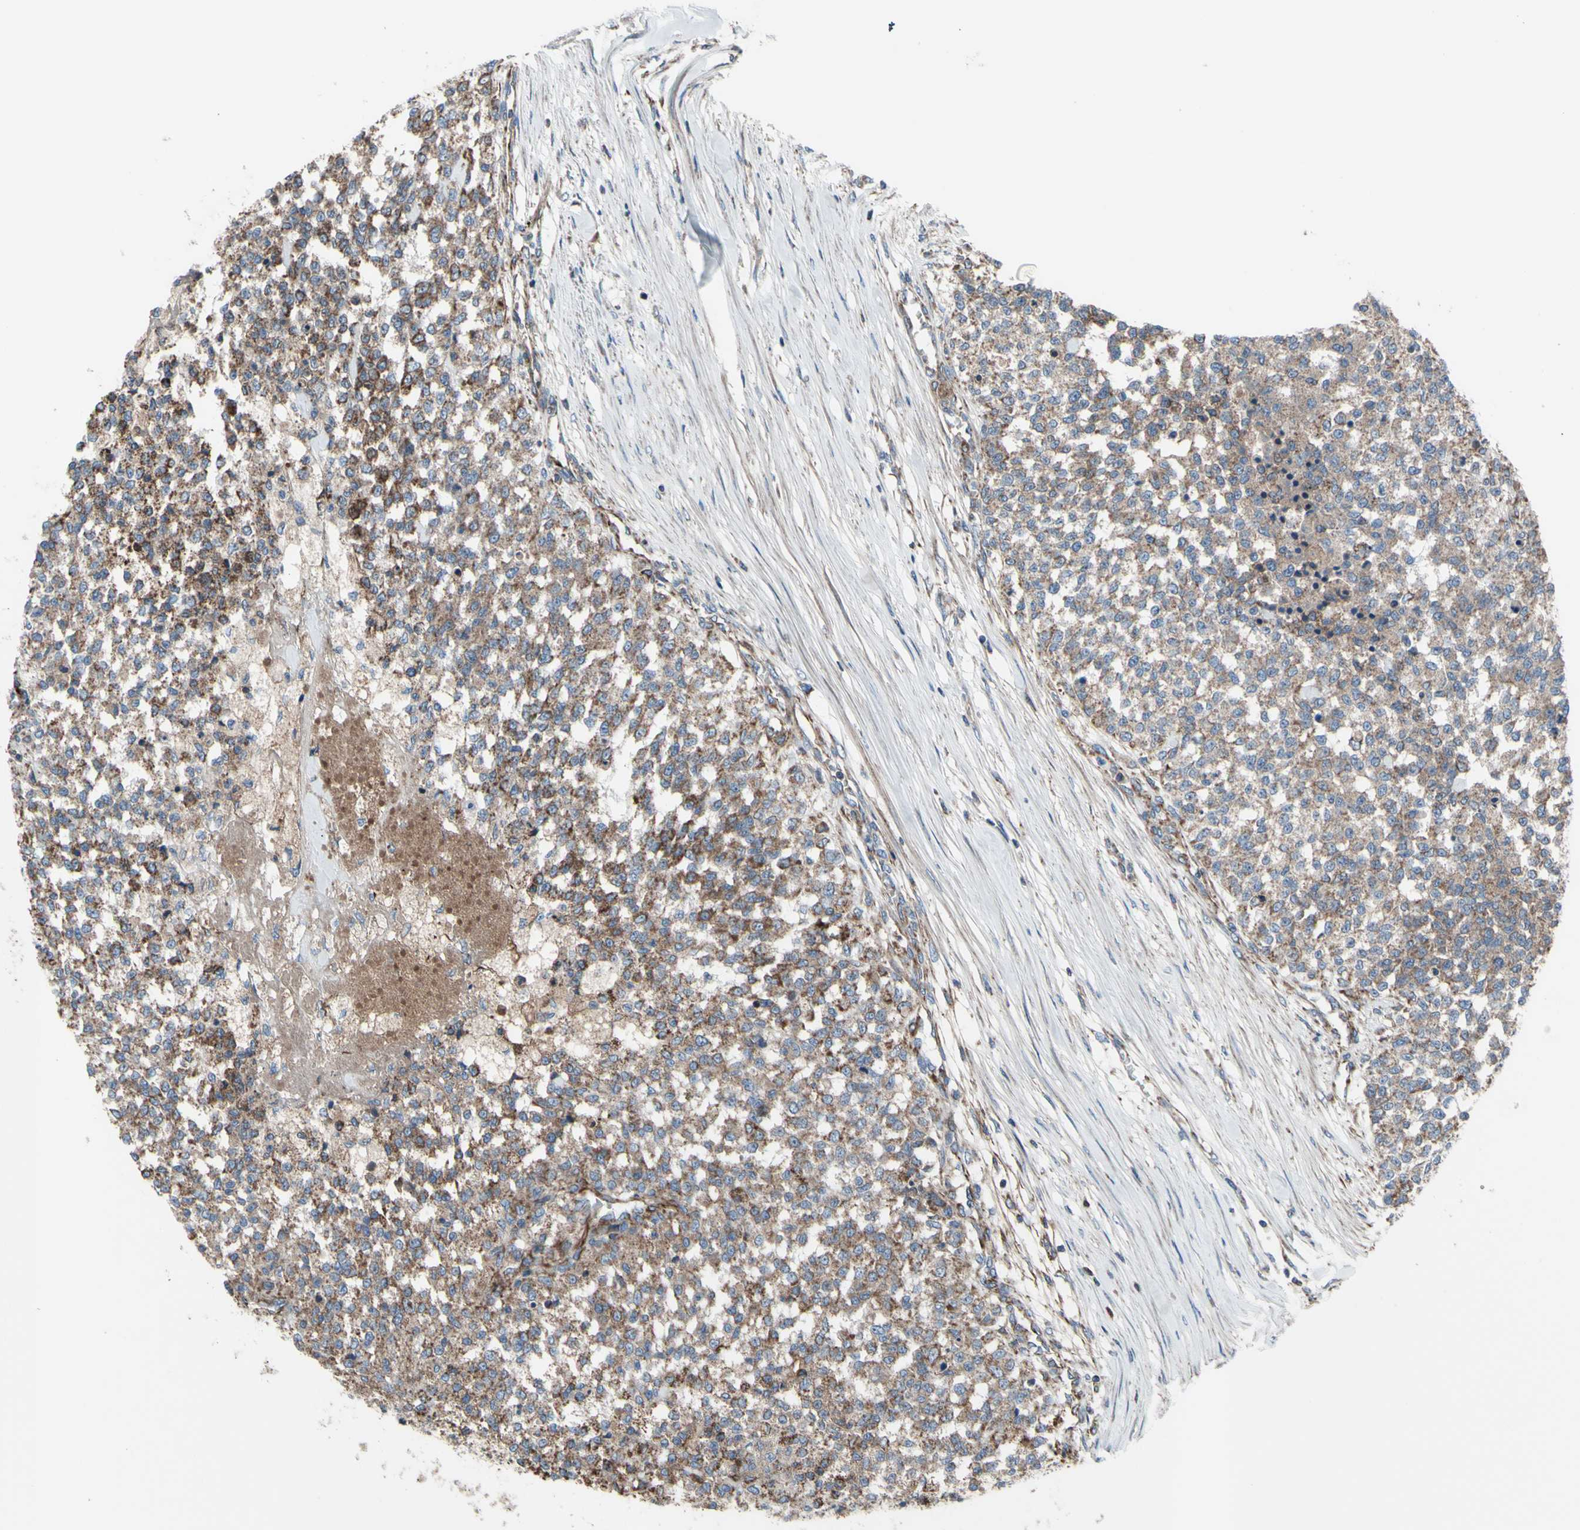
{"staining": {"intensity": "moderate", "quantity": ">75%", "location": "cytoplasmic/membranous"}, "tissue": "testis cancer", "cell_type": "Tumor cells", "image_type": "cancer", "snomed": [{"axis": "morphology", "description": "Seminoma, NOS"}, {"axis": "topography", "description": "Testis"}], "caption": "The immunohistochemical stain labels moderate cytoplasmic/membranous positivity in tumor cells of testis cancer (seminoma) tissue. The protein is stained brown, and the nuclei are stained in blue (DAB IHC with brightfield microscopy, high magnification).", "gene": "EMC7", "patient": {"sex": "male", "age": 59}}